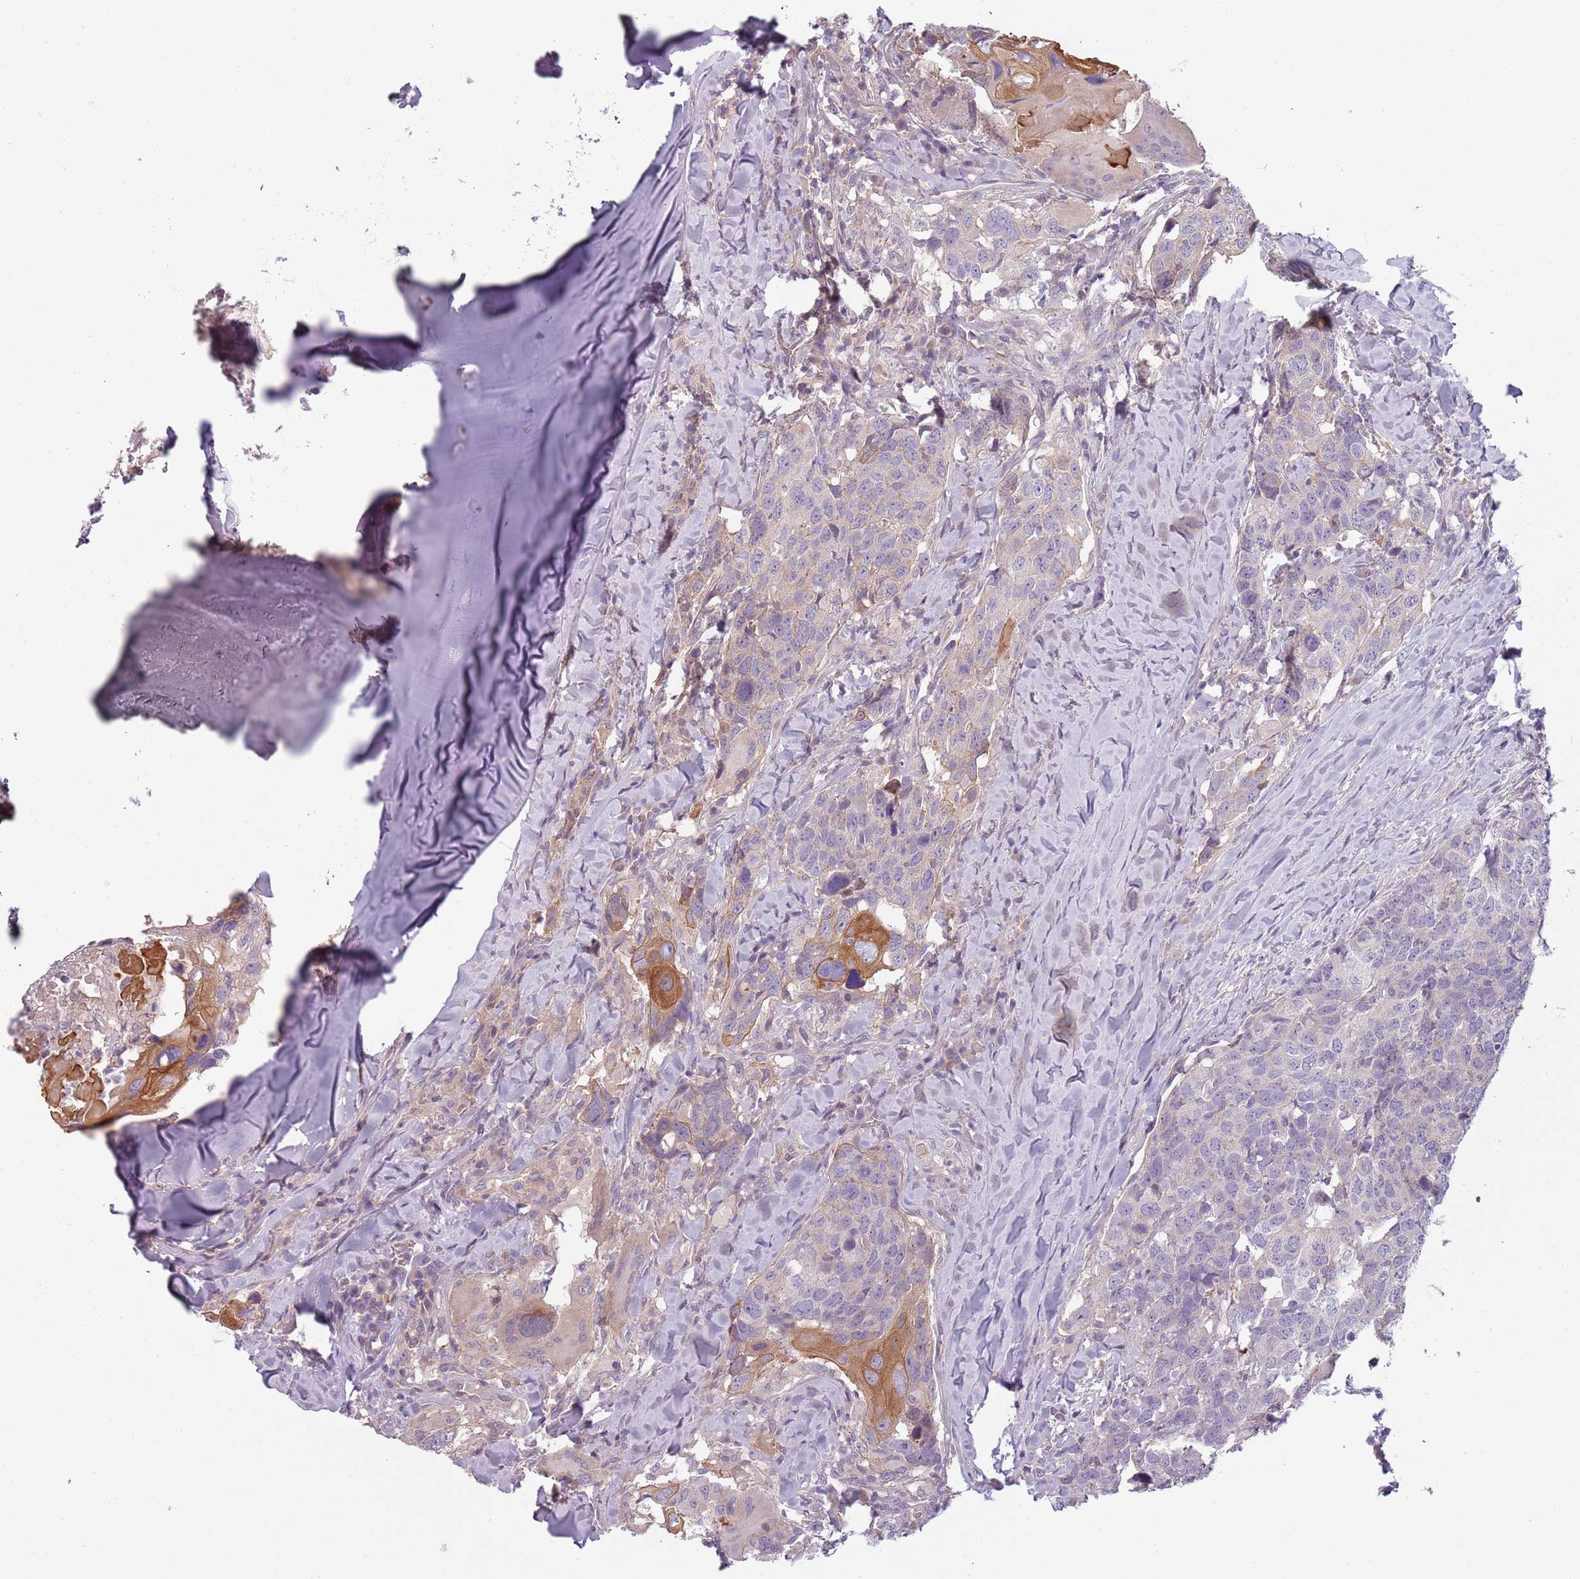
{"staining": {"intensity": "moderate", "quantity": "<25%", "location": "cytoplasmic/membranous"}, "tissue": "head and neck cancer", "cell_type": "Tumor cells", "image_type": "cancer", "snomed": [{"axis": "morphology", "description": "Normal tissue, NOS"}, {"axis": "morphology", "description": "Squamous cell carcinoma, NOS"}, {"axis": "topography", "description": "Skeletal muscle"}, {"axis": "topography", "description": "Vascular tissue"}, {"axis": "topography", "description": "Peripheral nerve tissue"}, {"axis": "topography", "description": "Head-Neck"}], "caption": "Immunohistochemical staining of human head and neck cancer displays low levels of moderate cytoplasmic/membranous protein expression in approximately <25% of tumor cells.", "gene": "TLCD2", "patient": {"sex": "male", "age": 66}}